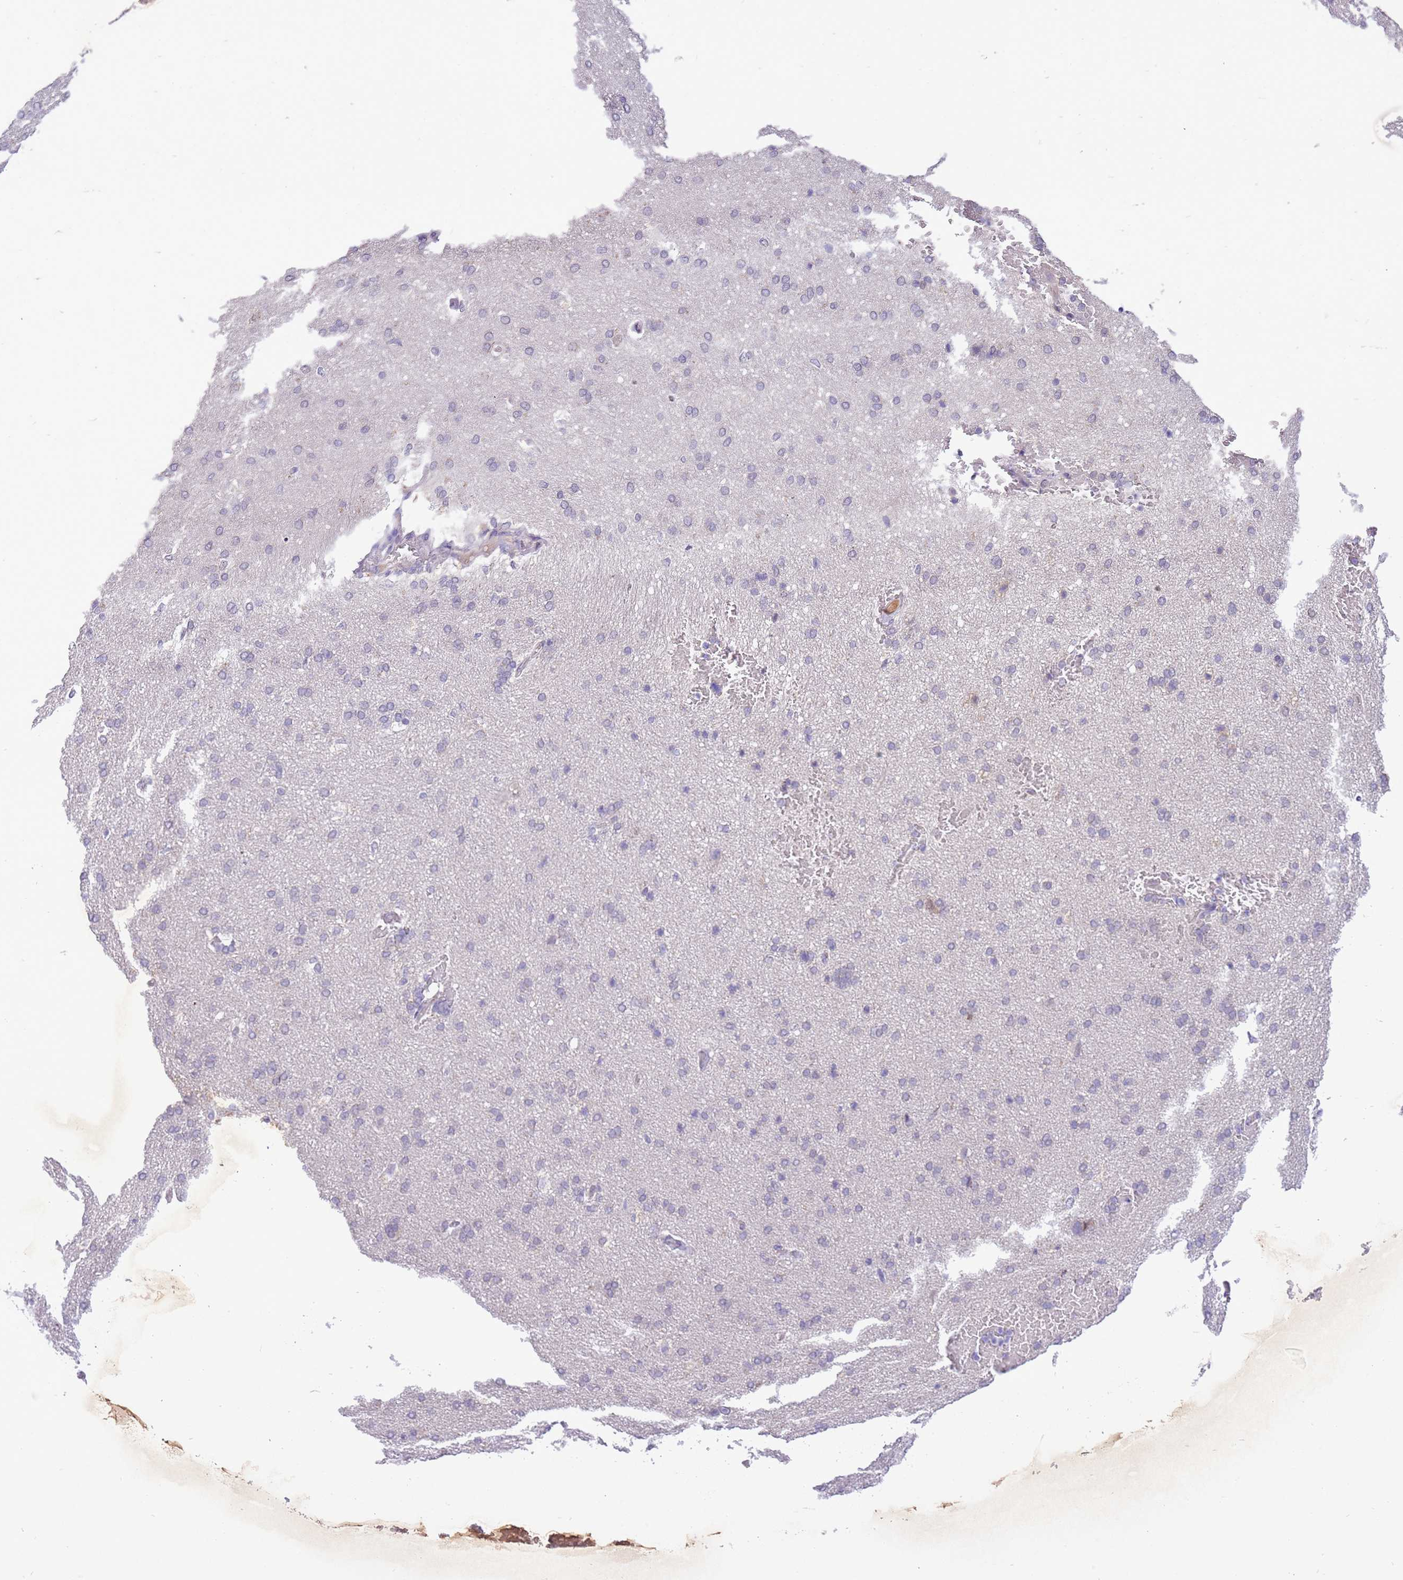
{"staining": {"intensity": "negative", "quantity": "none", "location": "none"}, "tissue": "cerebral cortex", "cell_type": "Endothelial cells", "image_type": "normal", "snomed": [{"axis": "morphology", "description": "Normal tissue, NOS"}, {"axis": "topography", "description": "Cerebral cortex"}], "caption": "Immunohistochemistry image of unremarkable human cerebral cortex stained for a protein (brown), which shows no positivity in endothelial cells. (DAB immunohistochemistry with hematoxylin counter stain).", "gene": "MAGEF1", "patient": {"sex": "male", "age": 62}}